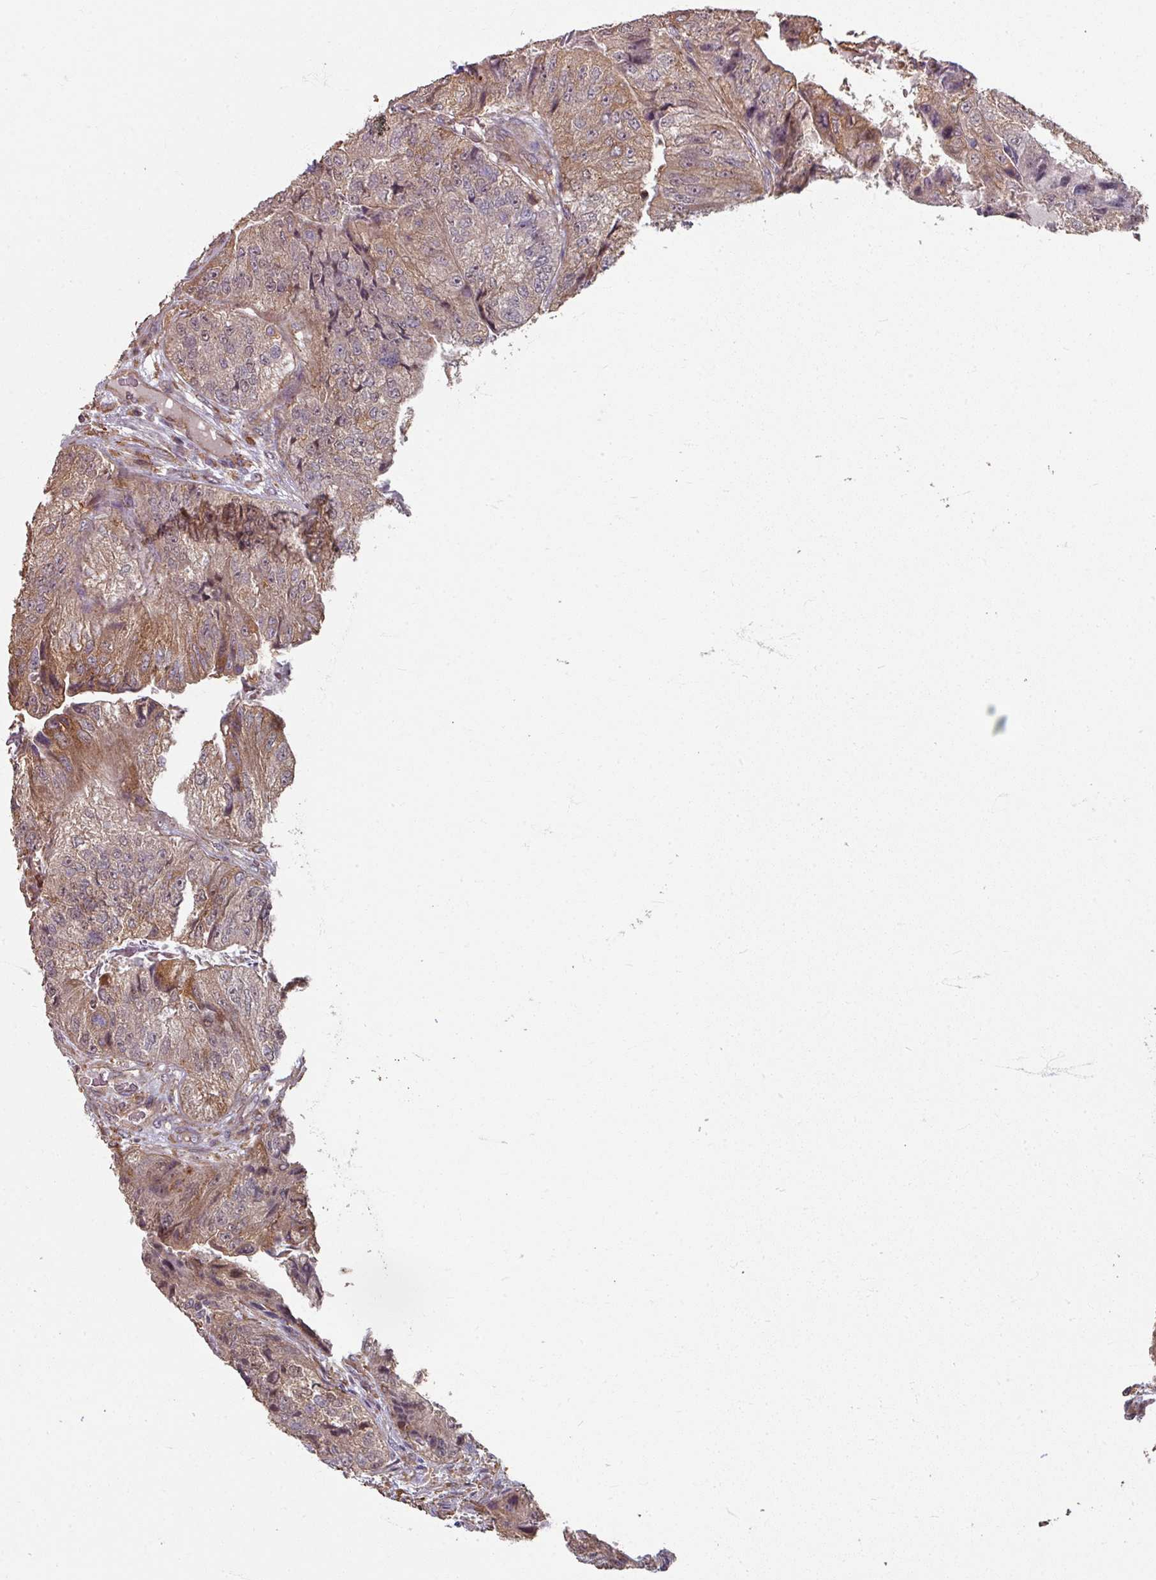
{"staining": {"intensity": "moderate", "quantity": ">75%", "location": "cytoplasmic/membranous"}, "tissue": "colorectal cancer", "cell_type": "Tumor cells", "image_type": "cancer", "snomed": [{"axis": "morphology", "description": "Adenocarcinoma, NOS"}, {"axis": "topography", "description": "Colon"}], "caption": "Immunohistochemical staining of human colorectal cancer demonstrates moderate cytoplasmic/membranous protein expression in approximately >75% of tumor cells.", "gene": "CCDC68", "patient": {"sex": "female", "age": 67}}